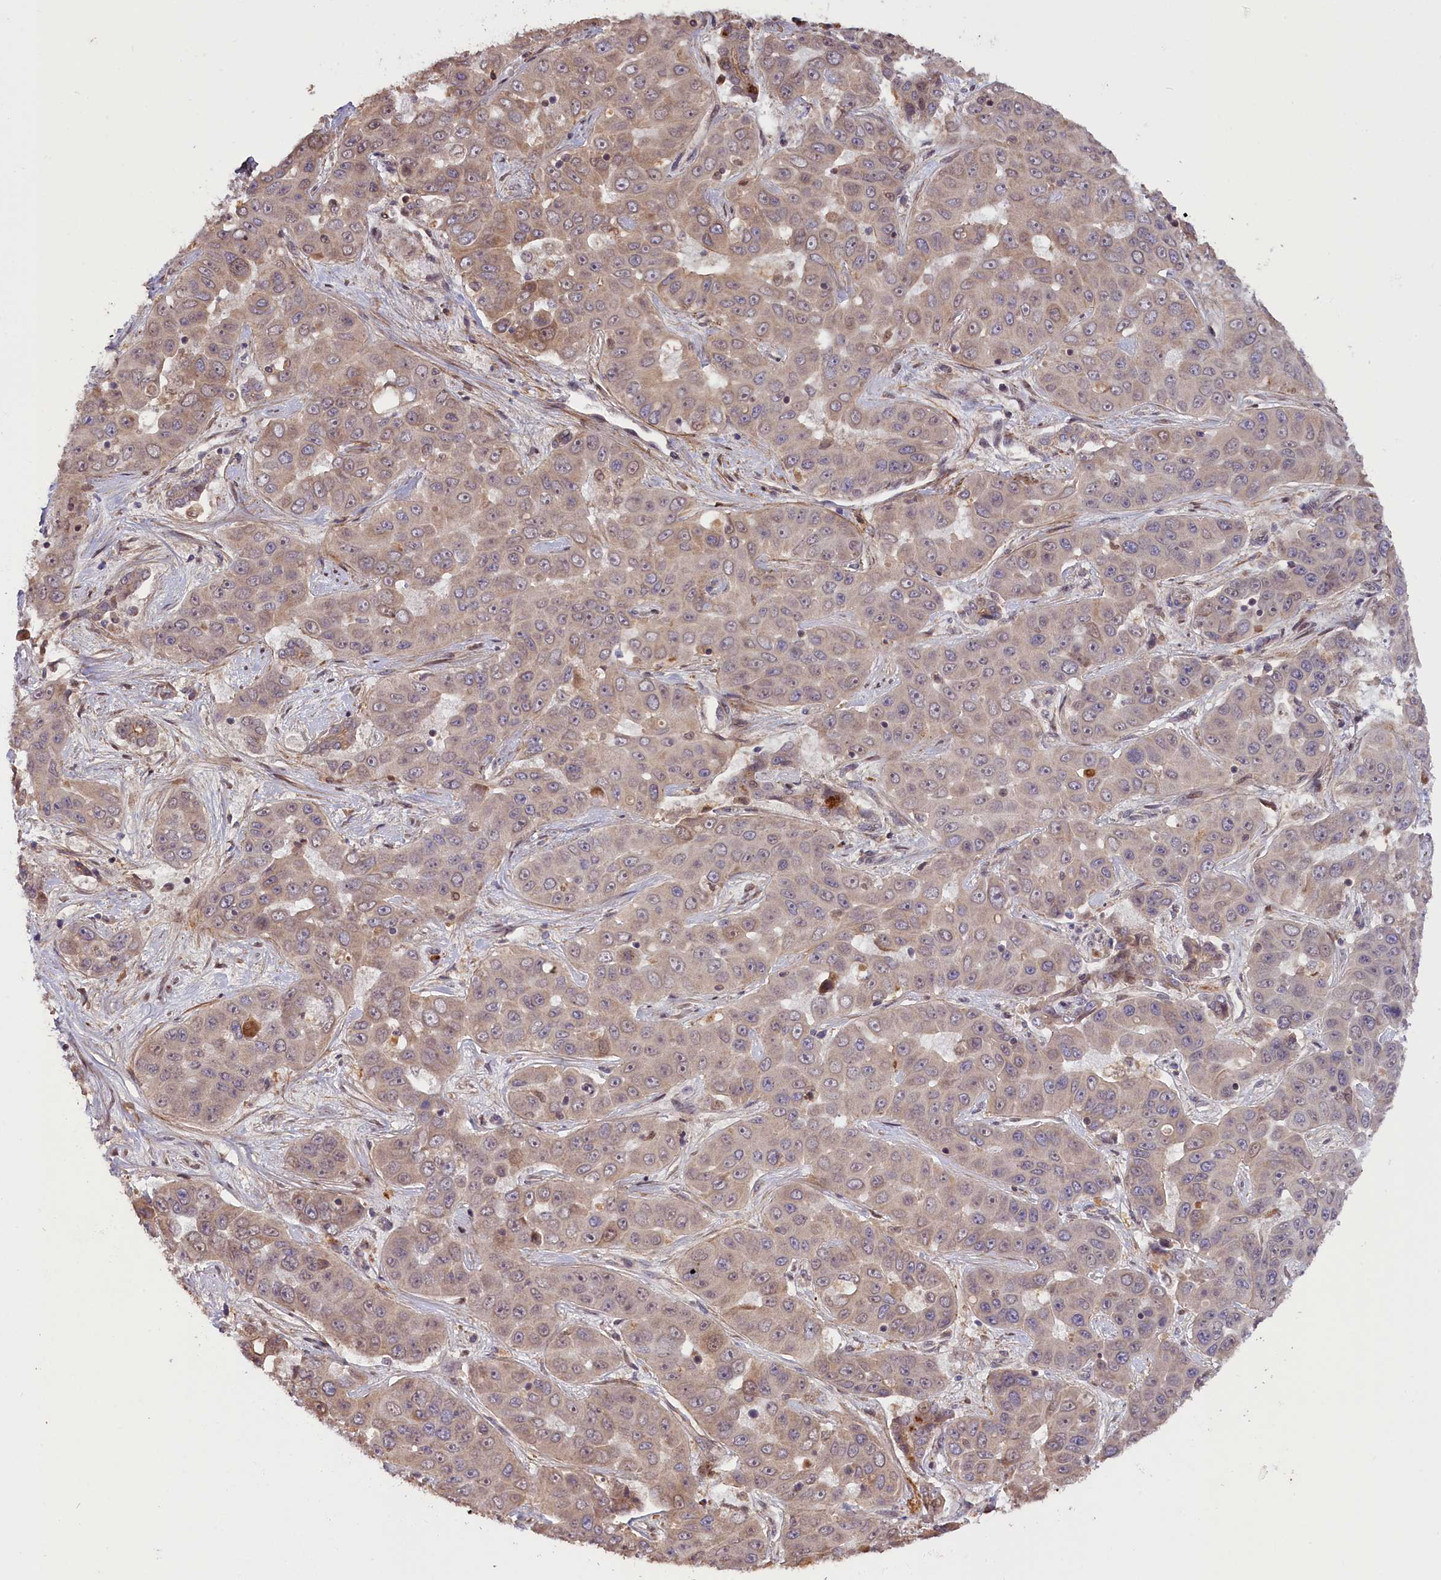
{"staining": {"intensity": "moderate", "quantity": "25%-75%", "location": "cytoplasmic/membranous"}, "tissue": "liver cancer", "cell_type": "Tumor cells", "image_type": "cancer", "snomed": [{"axis": "morphology", "description": "Cholangiocarcinoma"}, {"axis": "topography", "description": "Liver"}], "caption": "A high-resolution histopathology image shows immunohistochemistry staining of liver cancer, which displays moderate cytoplasmic/membranous expression in approximately 25%-75% of tumor cells.", "gene": "ZNF480", "patient": {"sex": "female", "age": 52}}